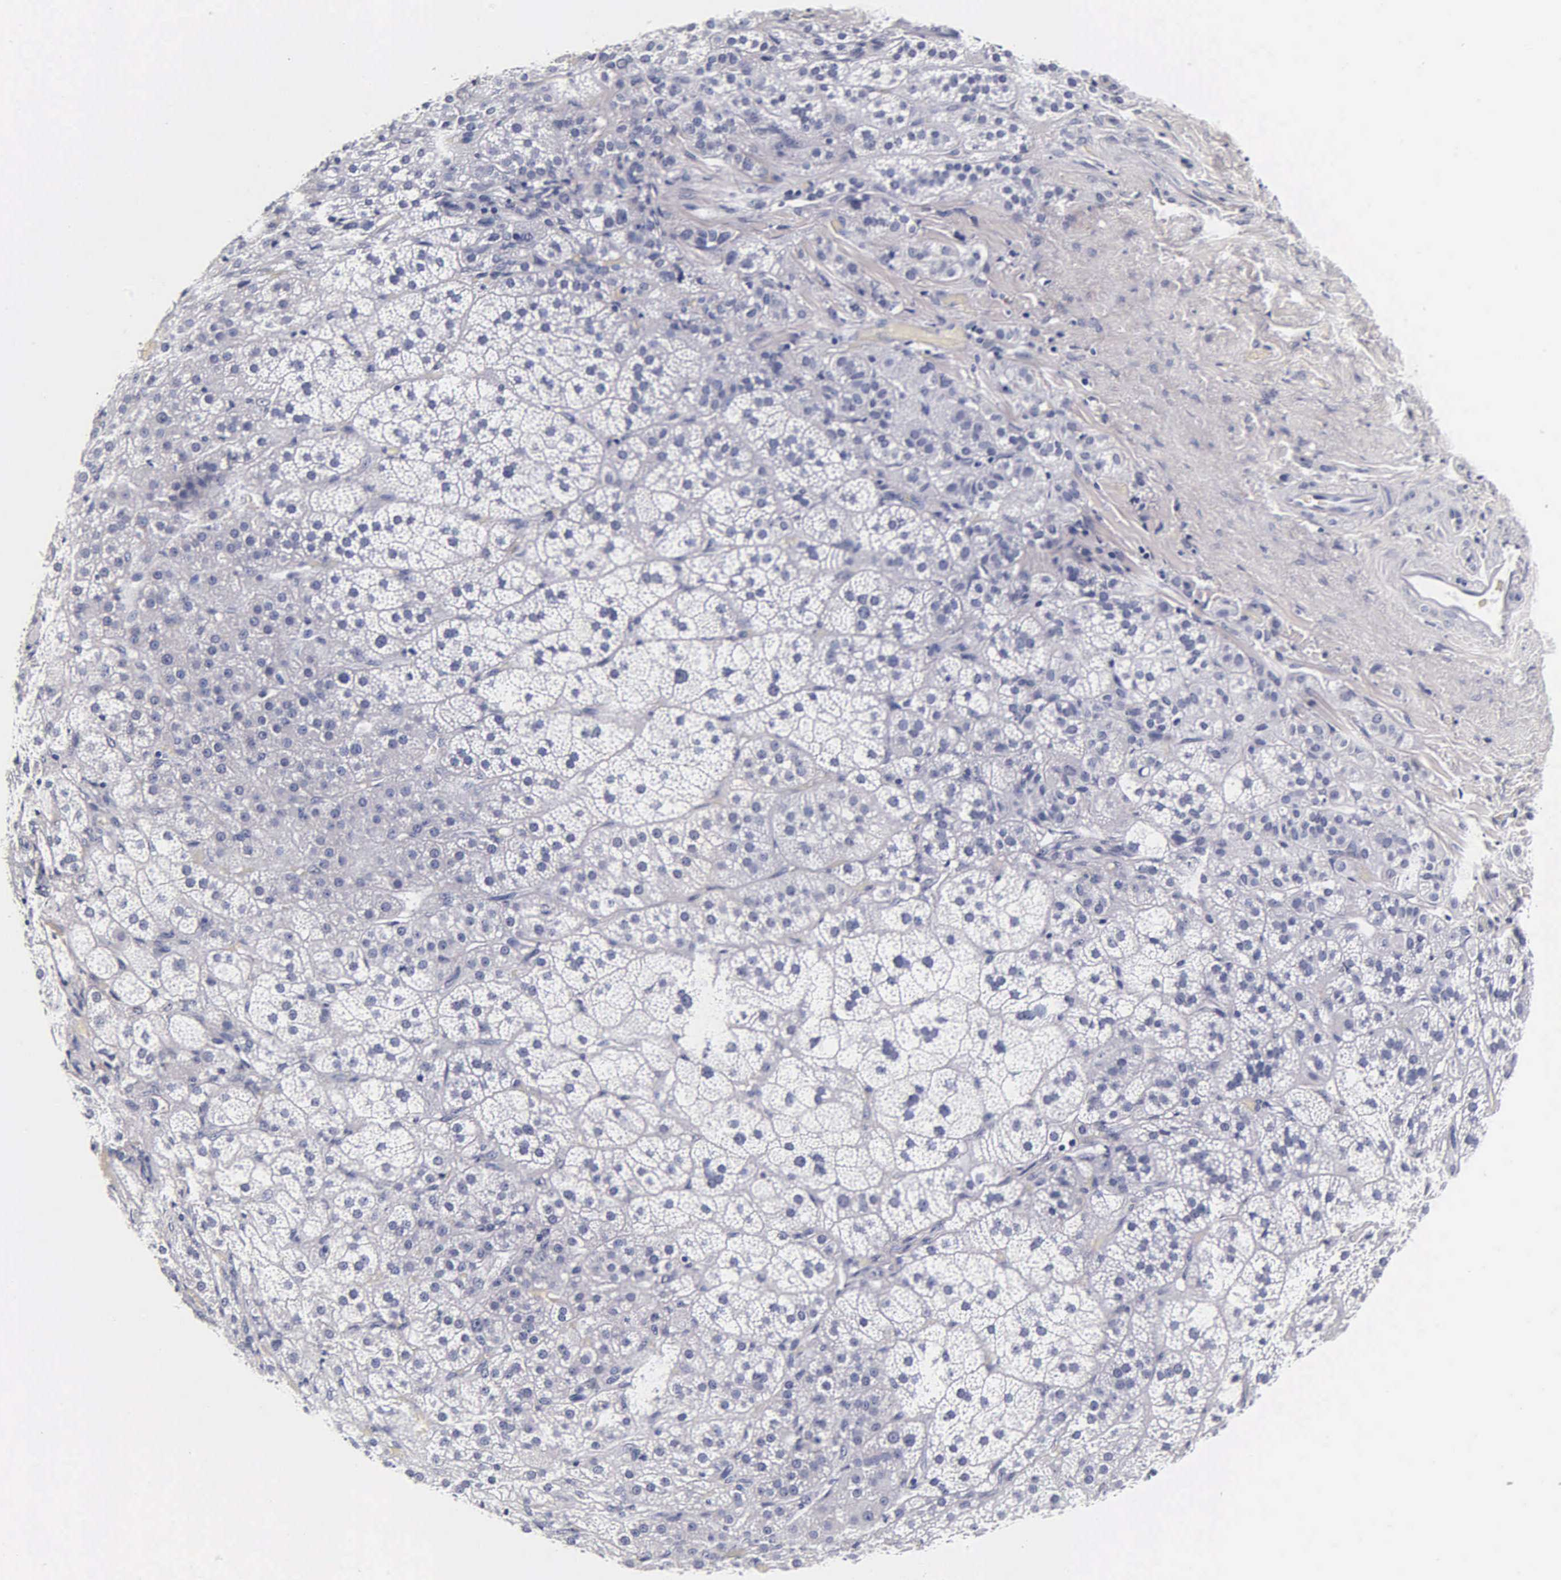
{"staining": {"intensity": "negative", "quantity": "none", "location": "none"}, "tissue": "adrenal gland", "cell_type": "Glandular cells", "image_type": "normal", "snomed": [{"axis": "morphology", "description": "Normal tissue, NOS"}, {"axis": "topography", "description": "Adrenal gland"}], "caption": "An immunohistochemistry histopathology image of benign adrenal gland is shown. There is no staining in glandular cells of adrenal gland. The staining is performed using DAB (3,3'-diaminobenzidine) brown chromogen with nuclei counter-stained in using hematoxylin.", "gene": "ACP3", "patient": {"sex": "female", "age": 60}}